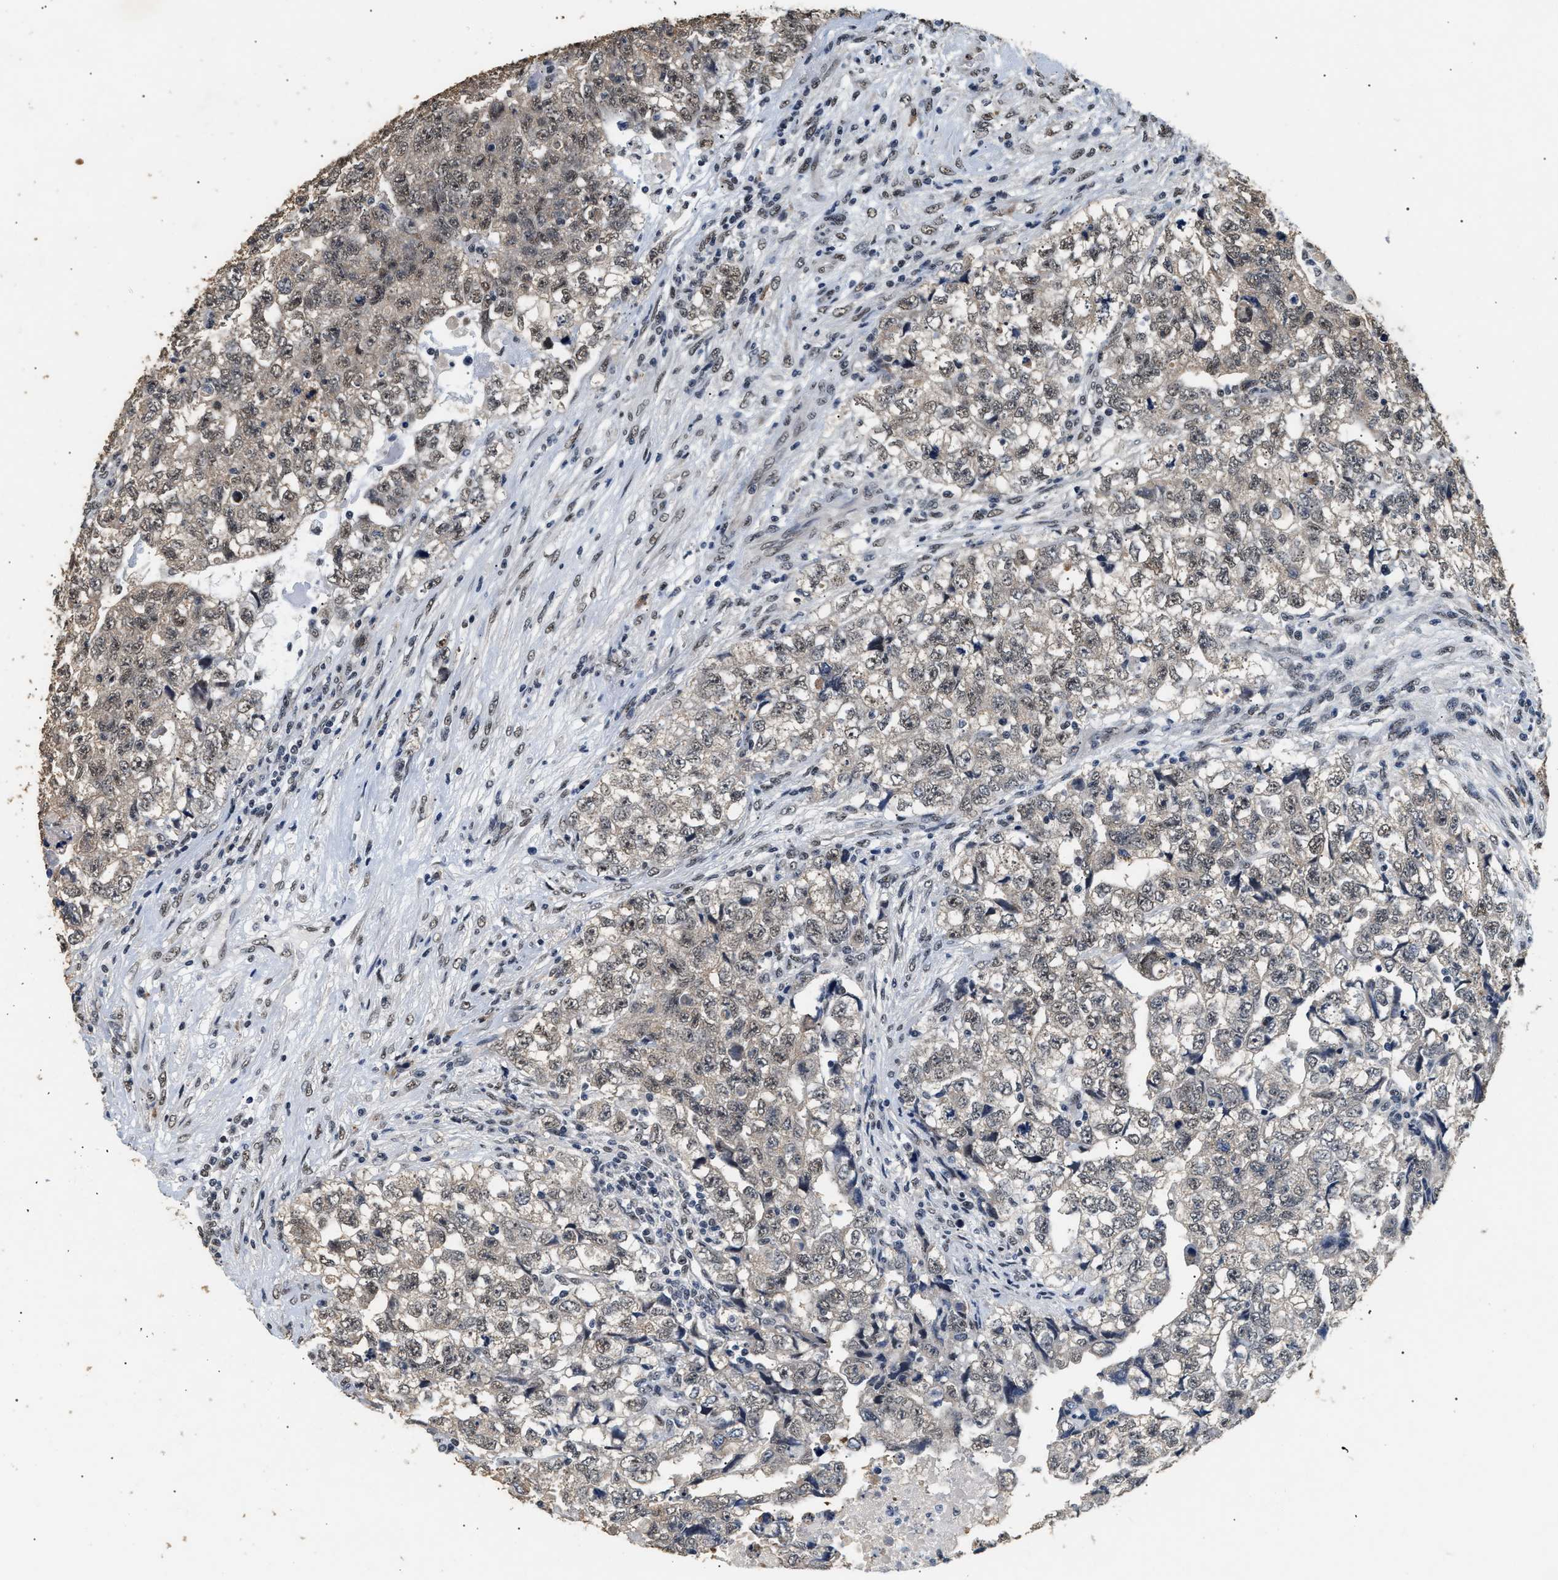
{"staining": {"intensity": "weak", "quantity": "<25%", "location": "nuclear"}, "tissue": "testis cancer", "cell_type": "Tumor cells", "image_type": "cancer", "snomed": [{"axis": "morphology", "description": "Carcinoma, Embryonal, NOS"}, {"axis": "topography", "description": "Testis"}], "caption": "Immunohistochemistry photomicrograph of neoplastic tissue: testis cancer (embryonal carcinoma) stained with DAB (3,3'-diaminobenzidine) reveals no significant protein positivity in tumor cells.", "gene": "THOC1", "patient": {"sex": "male", "age": 36}}